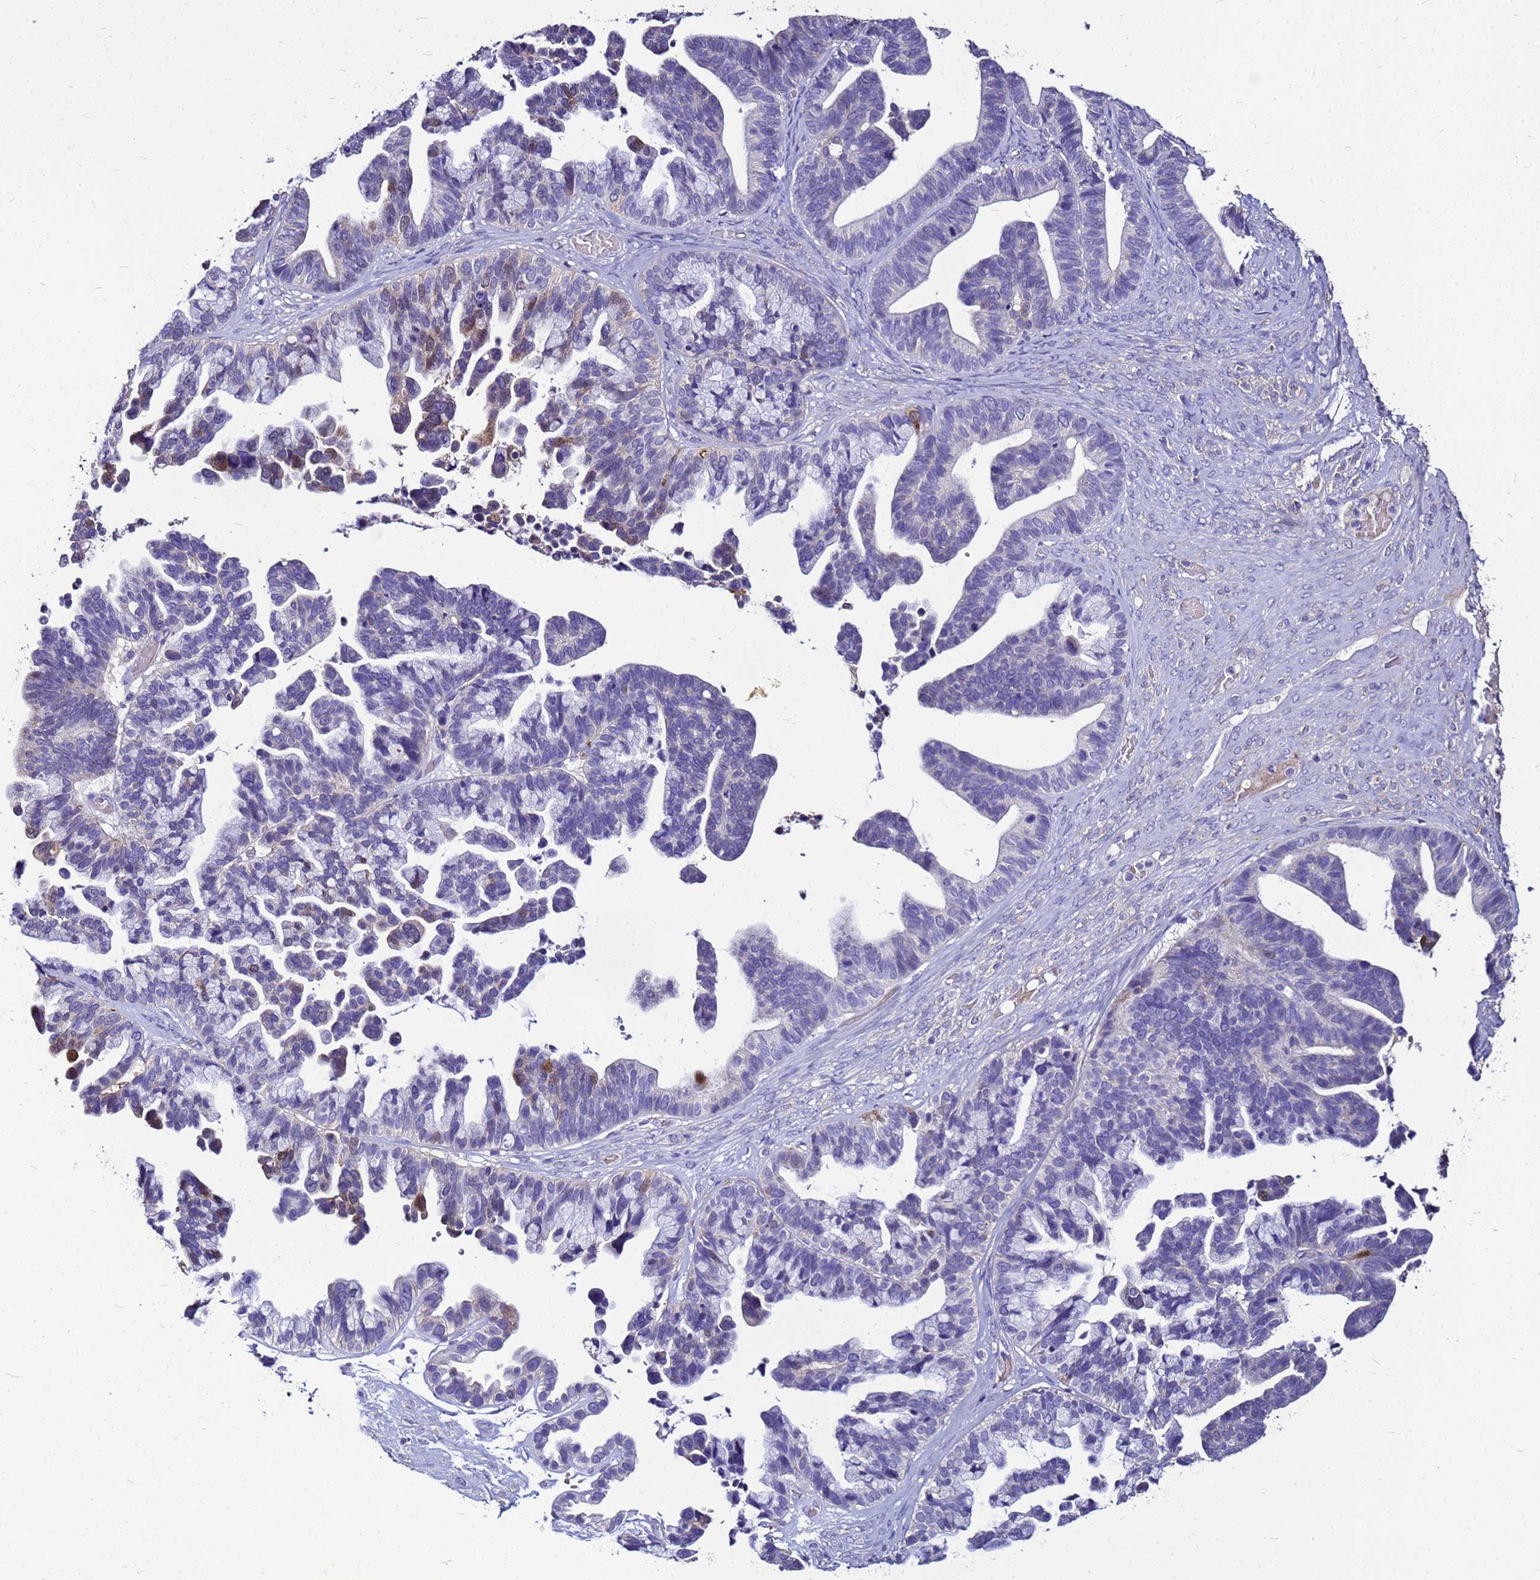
{"staining": {"intensity": "moderate", "quantity": "<25%", "location": "nuclear"}, "tissue": "ovarian cancer", "cell_type": "Tumor cells", "image_type": "cancer", "snomed": [{"axis": "morphology", "description": "Cystadenocarcinoma, serous, NOS"}, {"axis": "topography", "description": "Ovary"}], "caption": "Serous cystadenocarcinoma (ovarian) stained with DAB immunohistochemistry exhibits low levels of moderate nuclear positivity in about <25% of tumor cells.", "gene": "S100A2", "patient": {"sex": "female", "age": 56}}